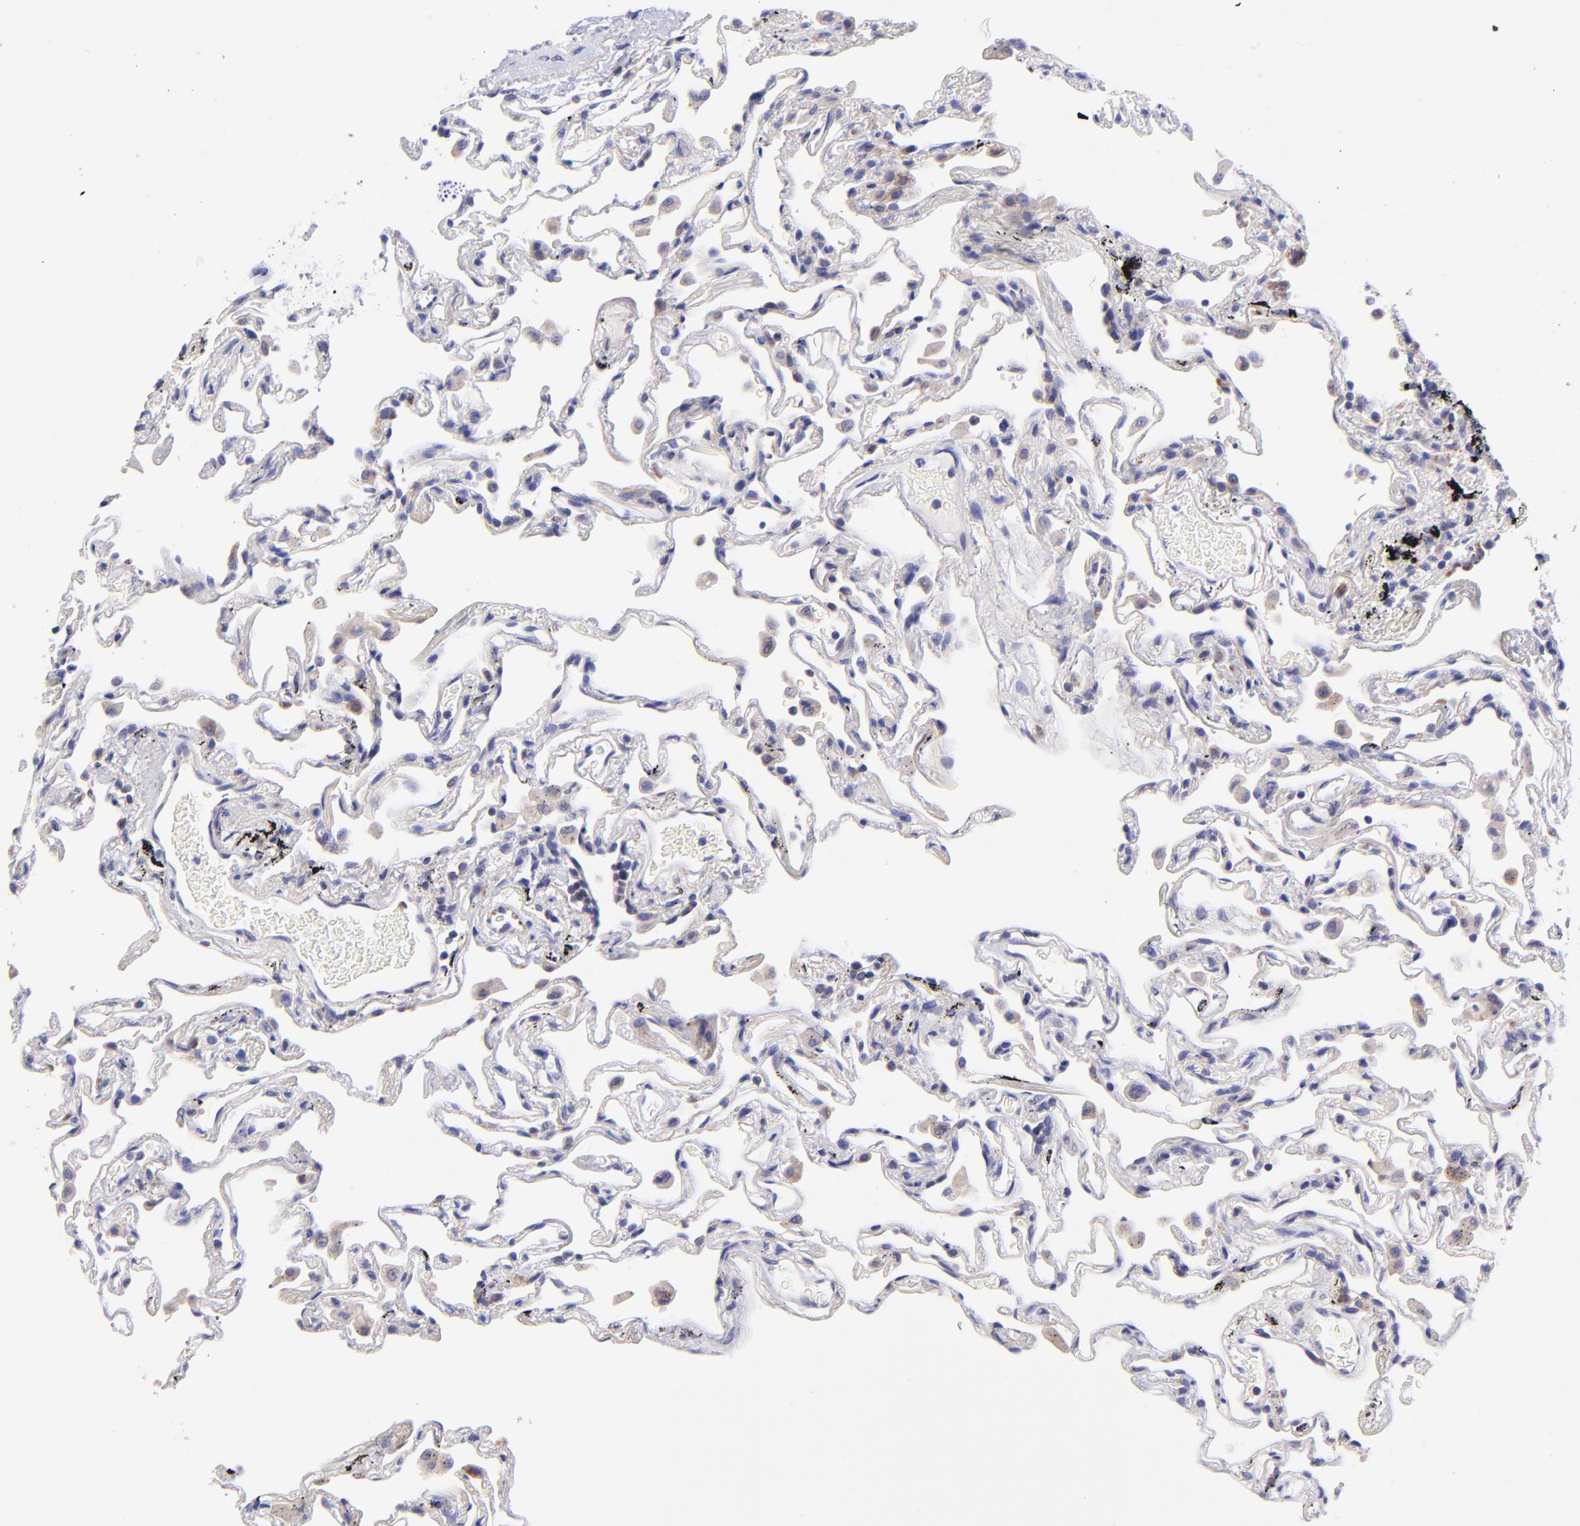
{"staining": {"intensity": "negative", "quantity": "none", "location": "none"}, "tissue": "lung", "cell_type": "Alveolar cells", "image_type": "normal", "snomed": [{"axis": "morphology", "description": "Normal tissue, NOS"}, {"axis": "morphology", "description": "Inflammation, NOS"}, {"axis": "topography", "description": "Lung"}], "caption": "DAB (3,3'-diaminobenzidine) immunohistochemical staining of normal human lung exhibits no significant positivity in alveolar cells. (Brightfield microscopy of DAB immunohistochemistry (IHC) at high magnification).", "gene": "NDUFB7", "patient": {"sex": "male", "age": 69}}